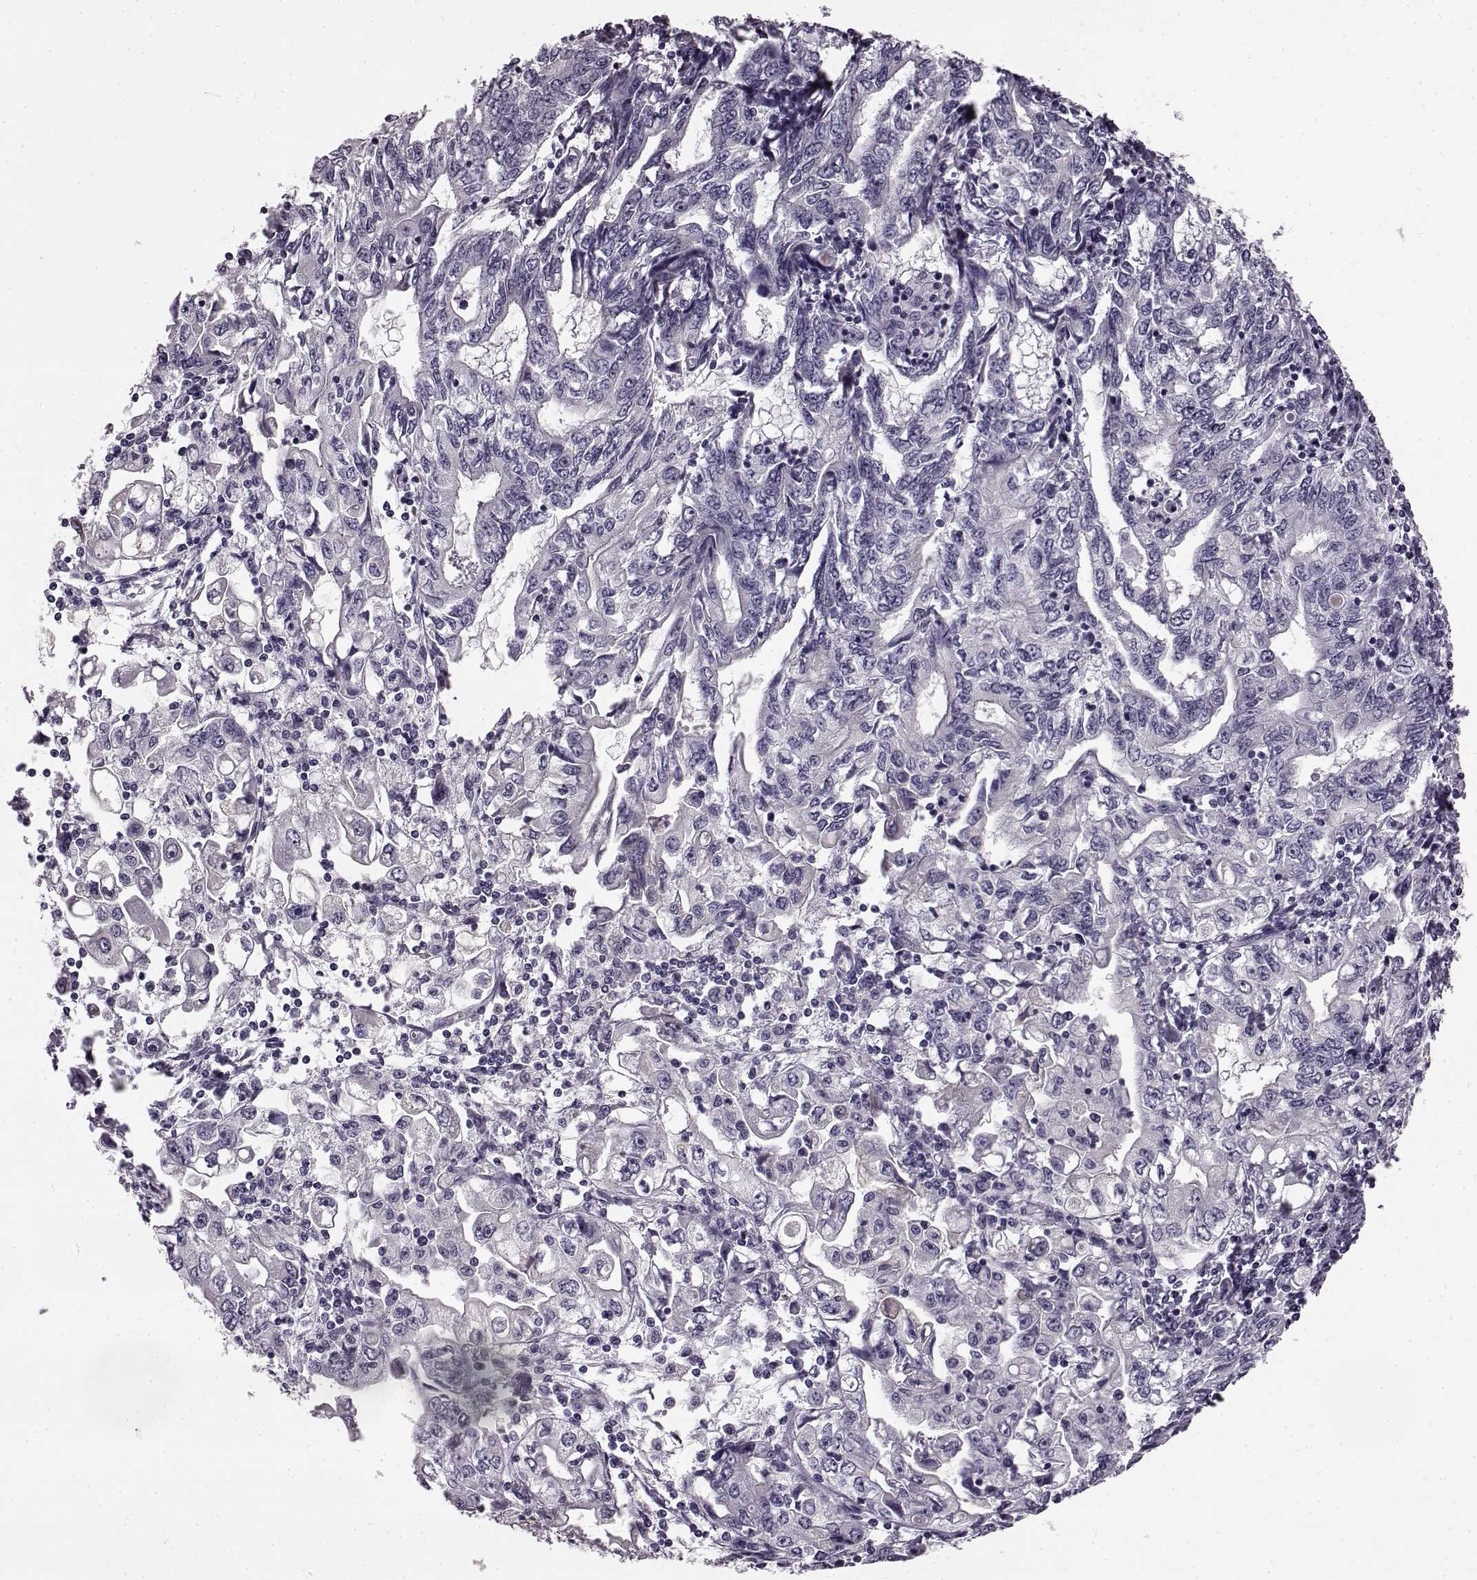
{"staining": {"intensity": "negative", "quantity": "none", "location": "none"}, "tissue": "stomach cancer", "cell_type": "Tumor cells", "image_type": "cancer", "snomed": [{"axis": "morphology", "description": "Adenocarcinoma, NOS"}, {"axis": "topography", "description": "Stomach, lower"}], "caption": "High power microscopy photomicrograph of an immunohistochemistry image of adenocarcinoma (stomach), revealing no significant expression in tumor cells.", "gene": "ODAD4", "patient": {"sex": "female", "age": 72}}